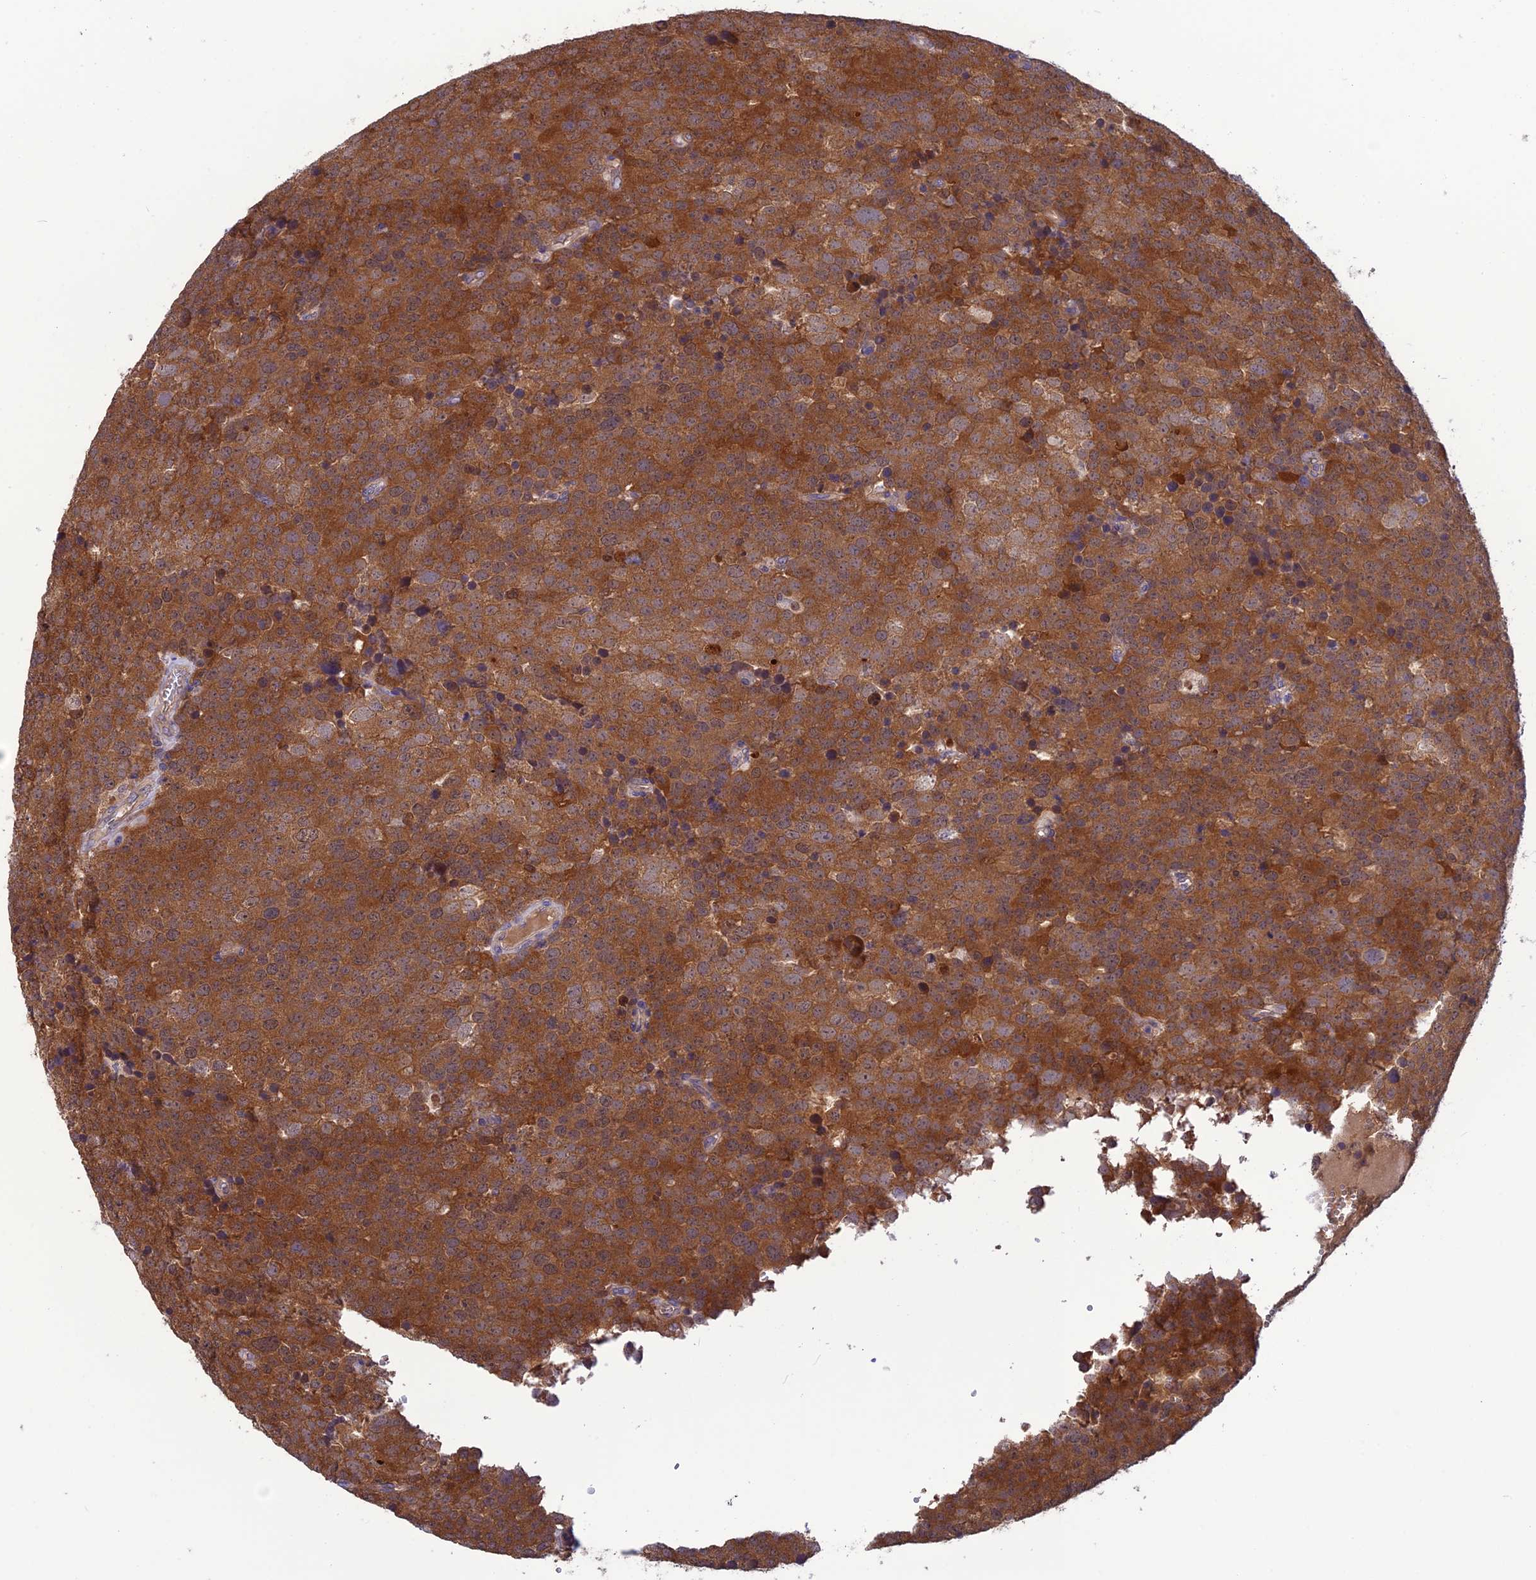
{"staining": {"intensity": "moderate", "quantity": ">75%", "location": "cytoplasmic/membranous"}, "tissue": "testis cancer", "cell_type": "Tumor cells", "image_type": "cancer", "snomed": [{"axis": "morphology", "description": "Seminoma, NOS"}, {"axis": "topography", "description": "Testis"}], "caption": "Testis seminoma tissue reveals moderate cytoplasmic/membranous positivity in approximately >75% of tumor cells", "gene": "PSMF1", "patient": {"sex": "male", "age": 71}}